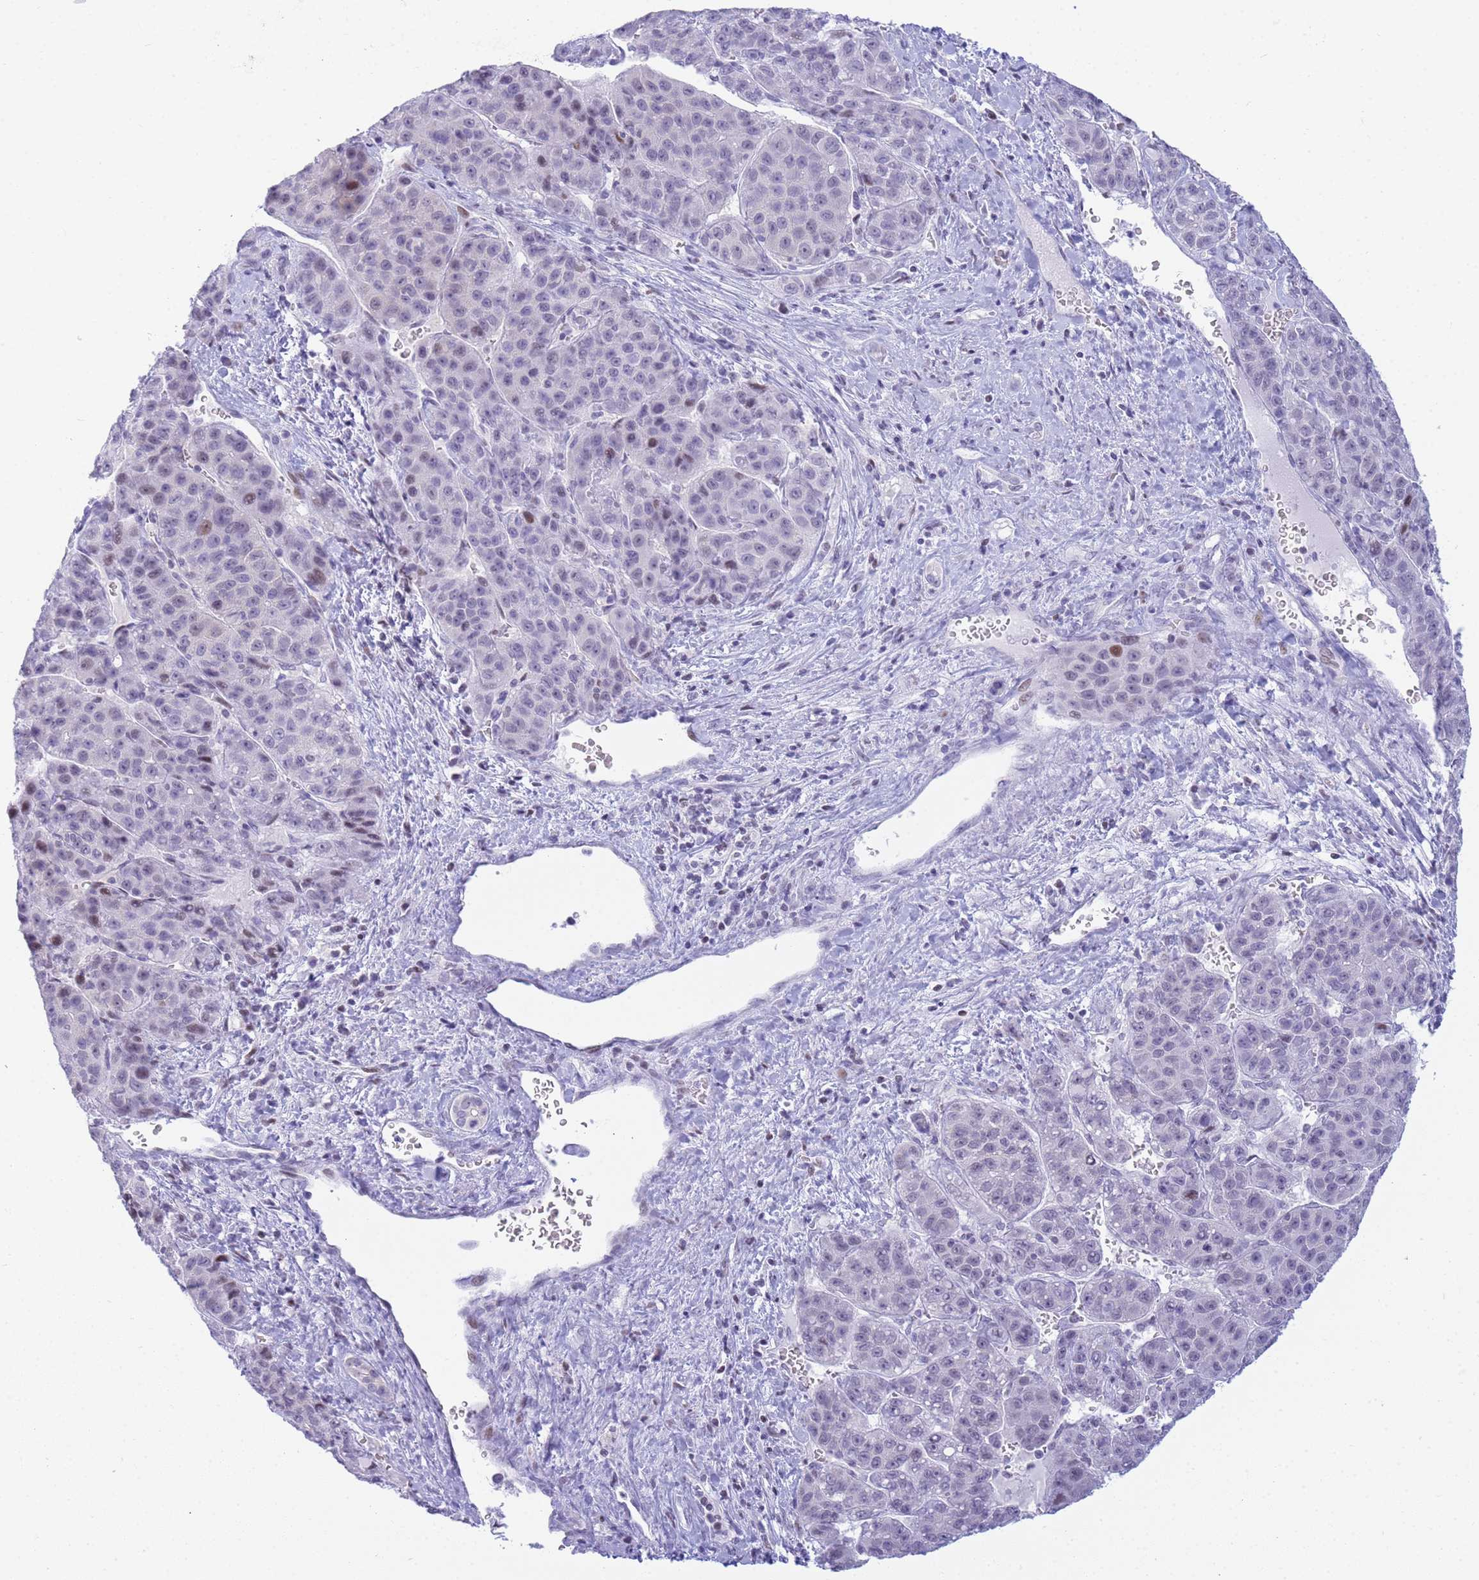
{"staining": {"intensity": "negative", "quantity": "none", "location": "none"}, "tissue": "liver cancer", "cell_type": "Tumor cells", "image_type": "cancer", "snomed": [{"axis": "morphology", "description": "Carcinoma, Hepatocellular, NOS"}, {"axis": "topography", "description": "Liver"}], "caption": "This is an immunohistochemistry (IHC) photomicrograph of hepatocellular carcinoma (liver). There is no positivity in tumor cells.", "gene": "SNX20", "patient": {"sex": "female", "age": 53}}